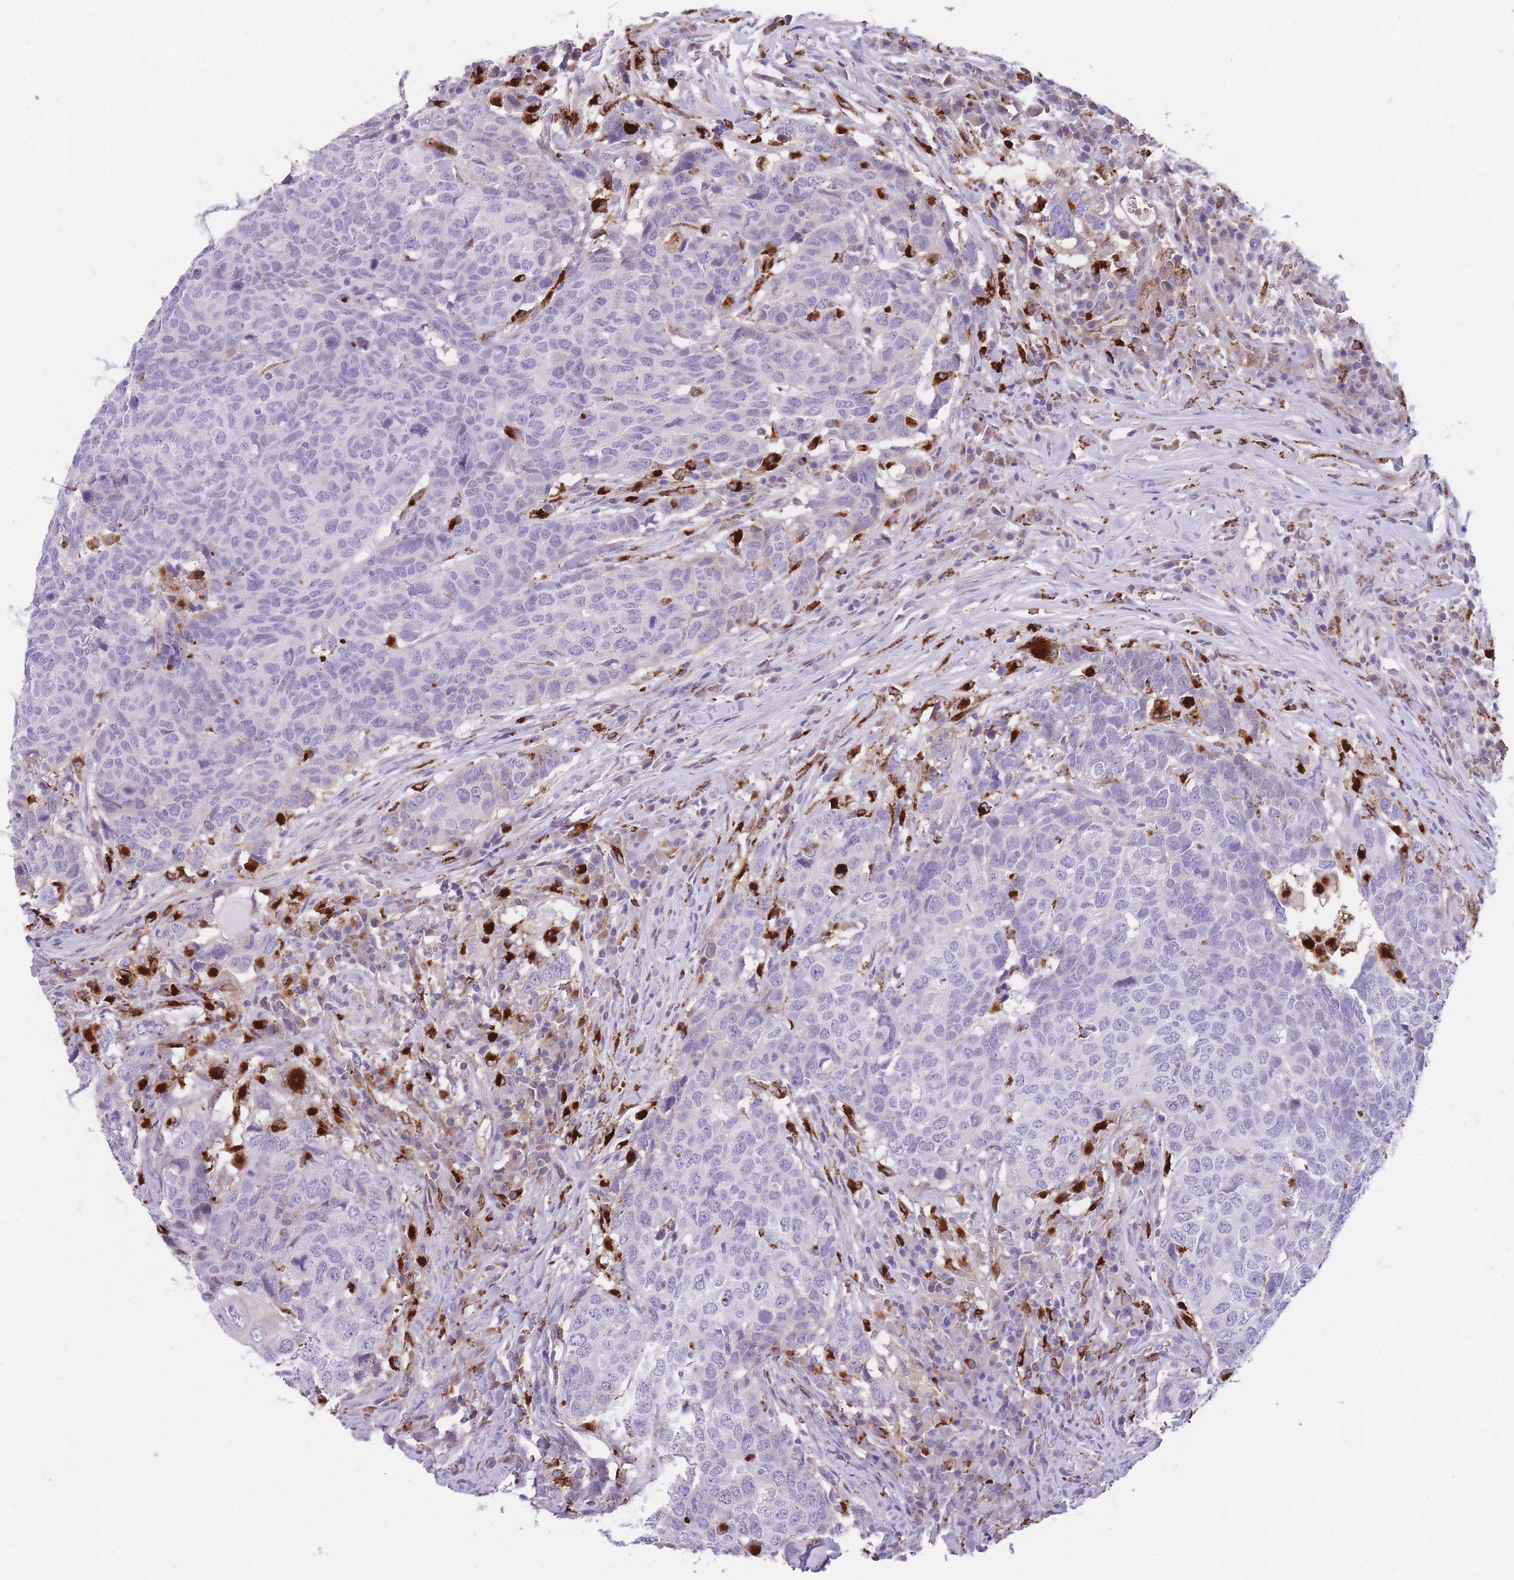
{"staining": {"intensity": "negative", "quantity": "none", "location": "none"}, "tissue": "head and neck cancer", "cell_type": "Tumor cells", "image_type": "cancer", "snomed": [{"axis": "morphology", "description": "Normal tissue, NOS"}, {"axis": "morphology", "description": "Squamous cell carcinoma, NOS"}, {"axis": "topography", "description": "Skeletal muscle"}, {"axis": "topography", "description": "Vascular tissue"}, {"axis": "topography", "description": "Peripheral nerve tissue"}, {"axis": "topography", "description": "Head-Neck"}], "caption": "A micrograph of head and neck squamous cell carcinoma stained for a protein exhibits no brown staining in tumor cells. The staining is performed using DAB (3,3'-diaminobenzidine) brown chromogen with nuclei counter-stained in using hematoxylin.", "gene": "GNAT1", "patient": {"sex": "male", "age": 66}}